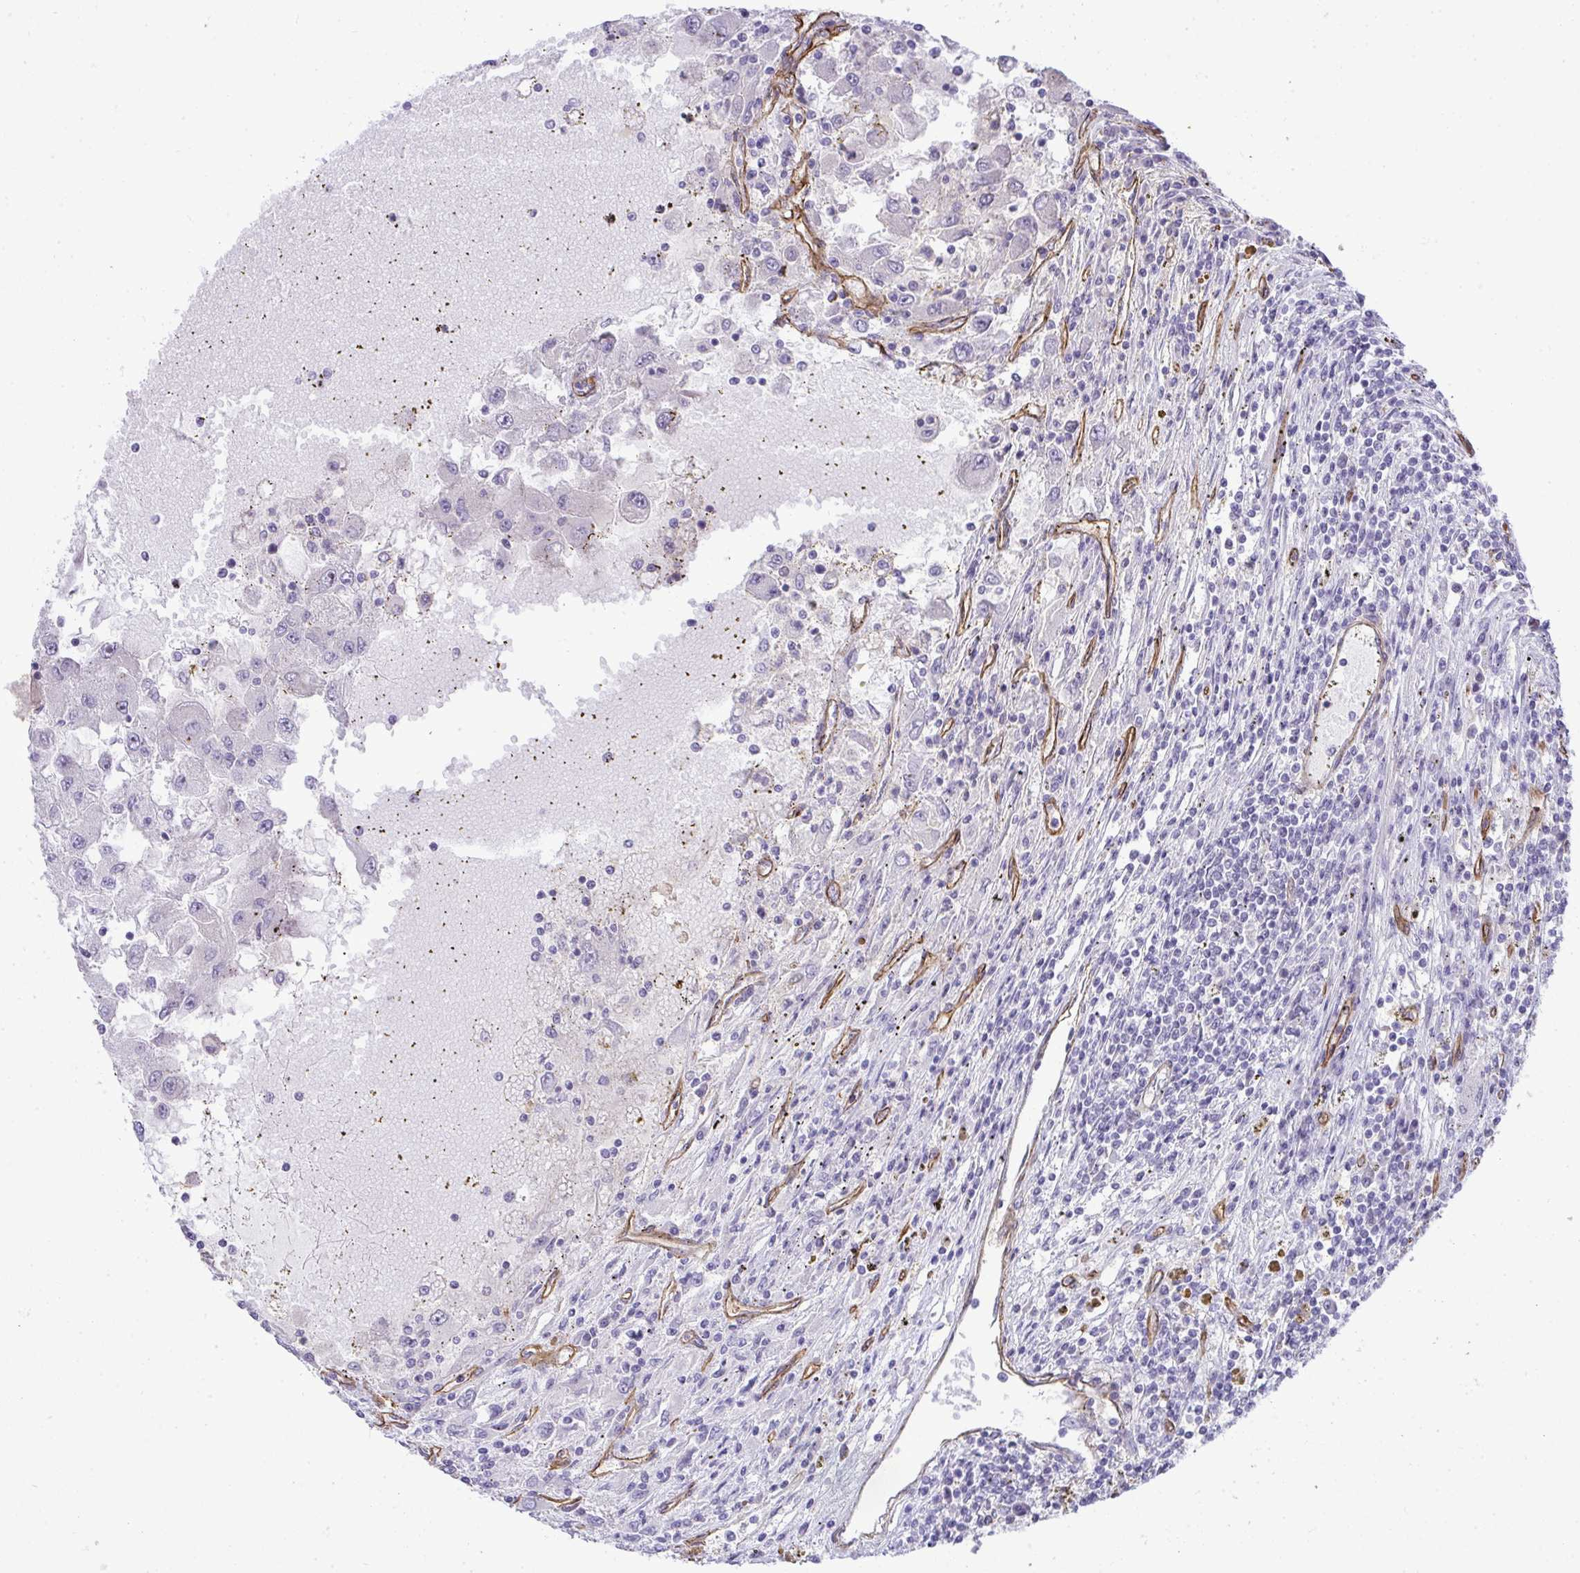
{"staining": {"intensity": "negative", "quantity": "none", "location": "none"}, "tissue": "renal cancer", "cell_type": "Tumor cells", "image_type": "cancer", "snomed": [{"axis": "morphology", "description": "Adenocarcinoma, NOS"}, {"axis": "topography", "description": "Kidney"}], "caption": "Immunohistochemical staining of renal cancer (adenocarcinoma) demonstrates no significant expression in tumor cells.", "gene": "UBE2S", "patient": {"sex": "female", "age": 67}}